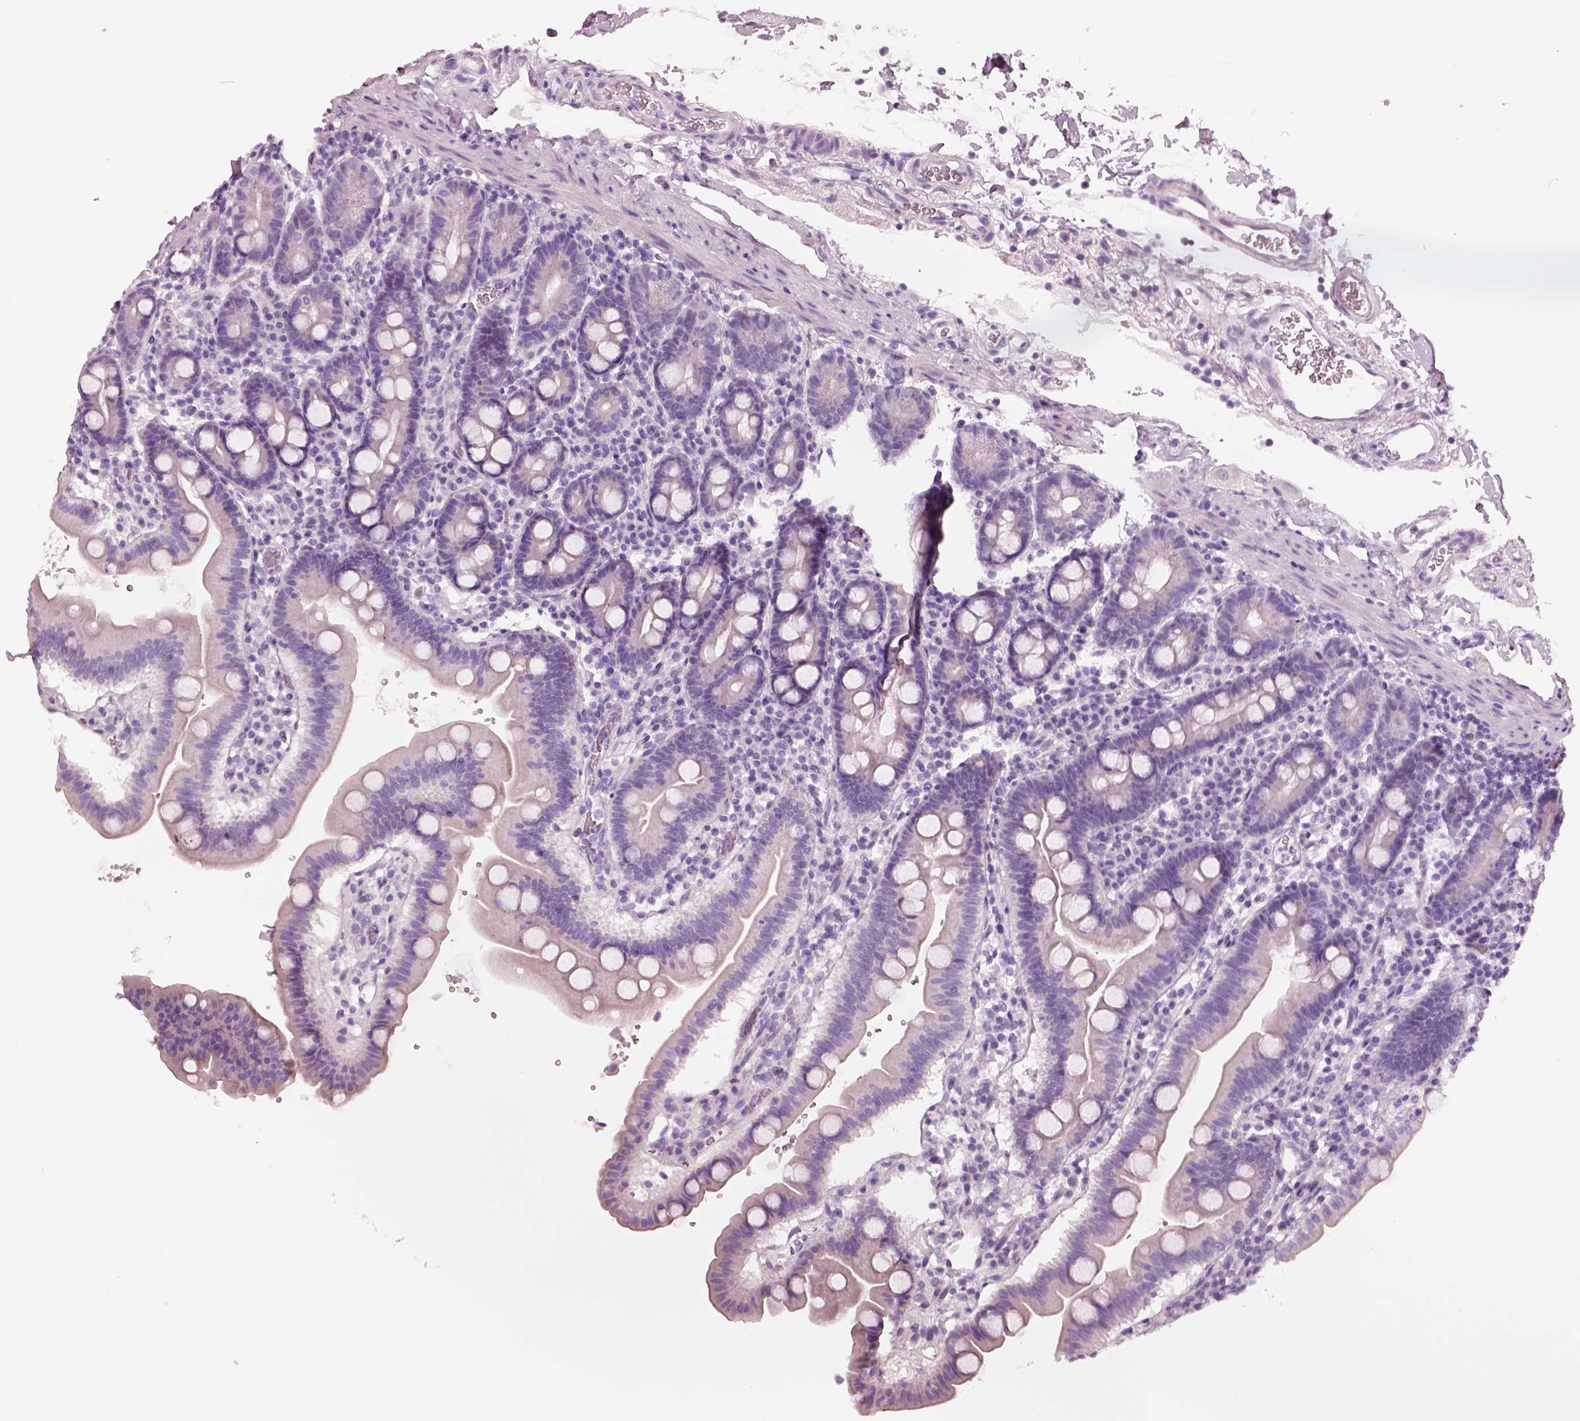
{"staining": {"intensity": "negative", "quantity": "none", "location": "none"}, "tissue": "duodenum", "cell_type": "Glandular cells", "image_type": "normal", "snomed": [{"axis": "morphology", "description": "Normal tissue, NOS"}, {"axis": "topography", "description": "Duodenum"}], "caption": "Glandular cells are negative for brown protein staining in normal duodenum.", "gene": "PNOC", "patient": {"sex": "male", "age": 59}}